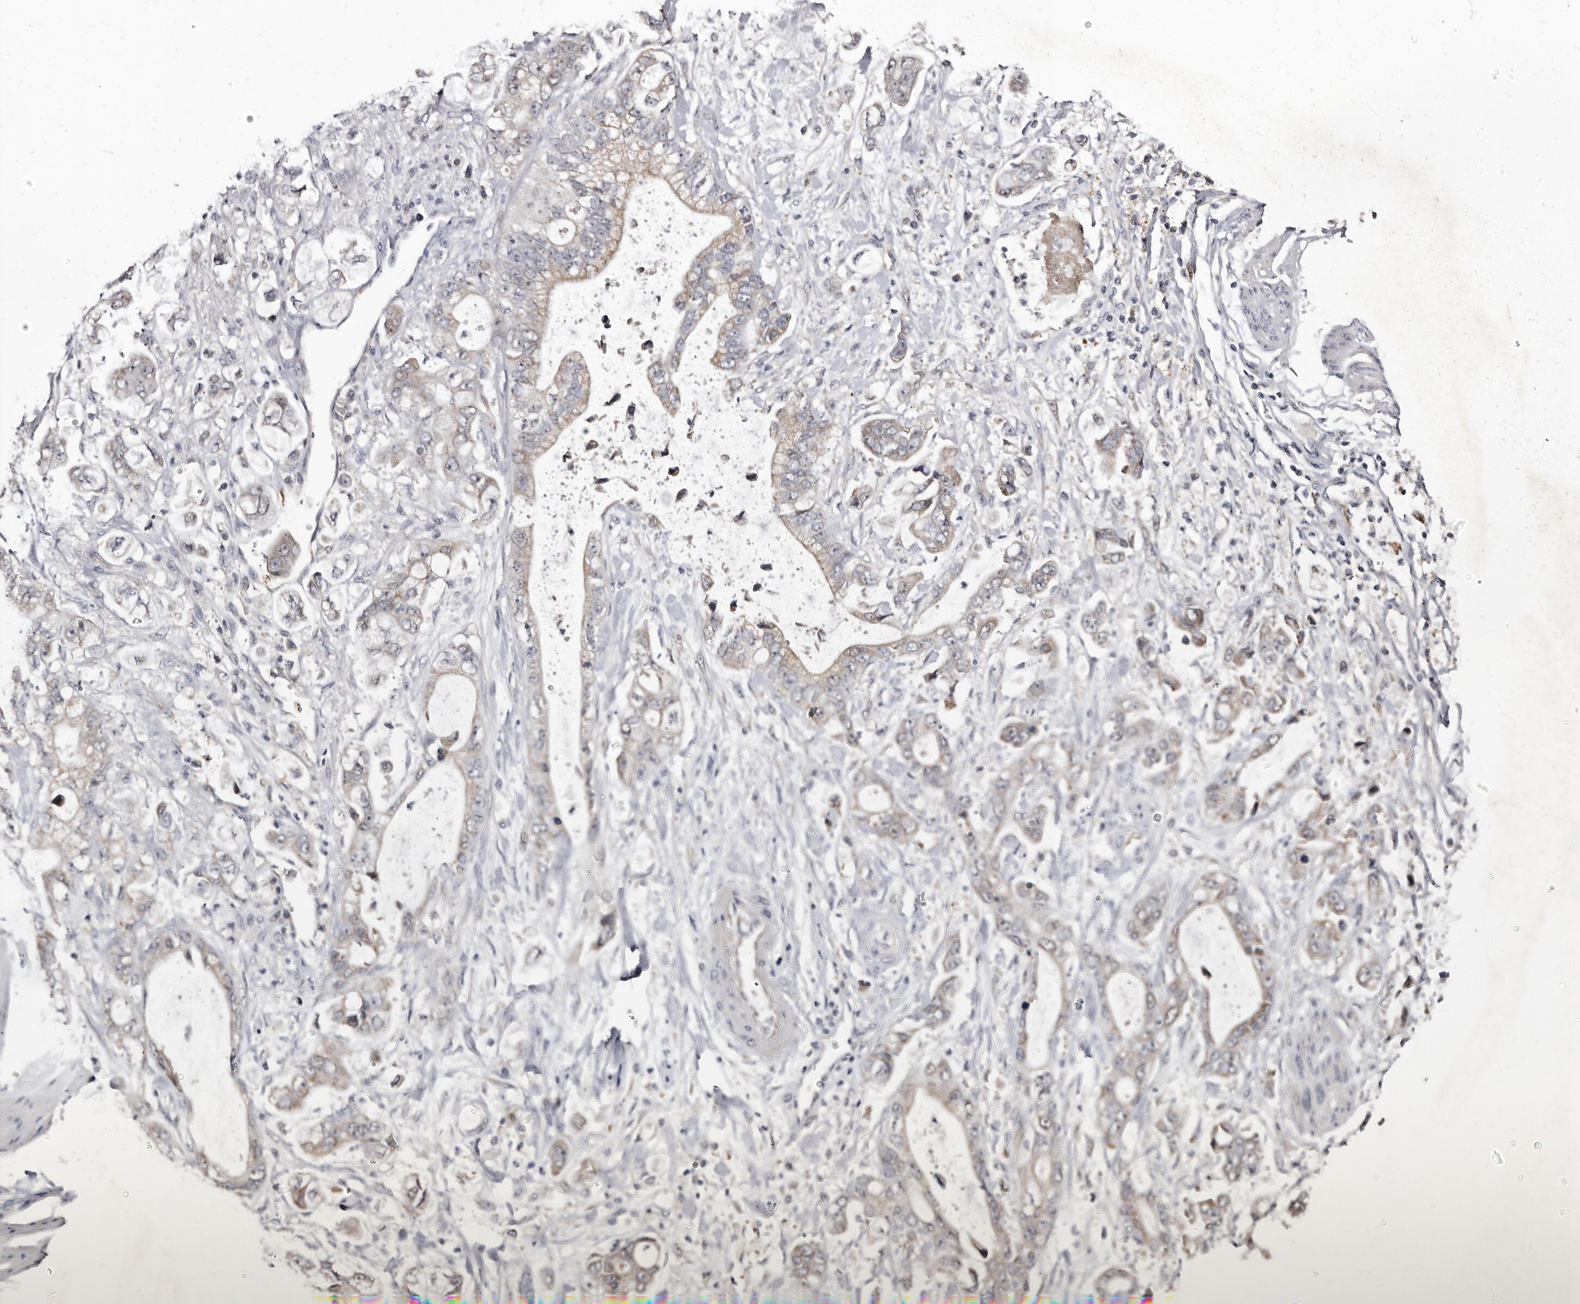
{"staining": {"intensity": "weak", "quantity": "25%-75%", "location": "cytoplasmic/membranous"}, "tissue": "stomach cancer", "cell_type": "Tumor cells", "image_type": "cancer", "snomed": [{"axis": "morphology", "description": "Adenocarcinoma, NOS"}, {"axis": "topography", "description": "Stomach"}], "caption": "Immunohistochemistry (DAB) staining of human stomach cancer reveals weak cytoplasmic/membranous protein staining in approximately 25%-75% of tumor cells.", "gene": "PTAFR", "patient": {"sex": "male", "age": 76}}